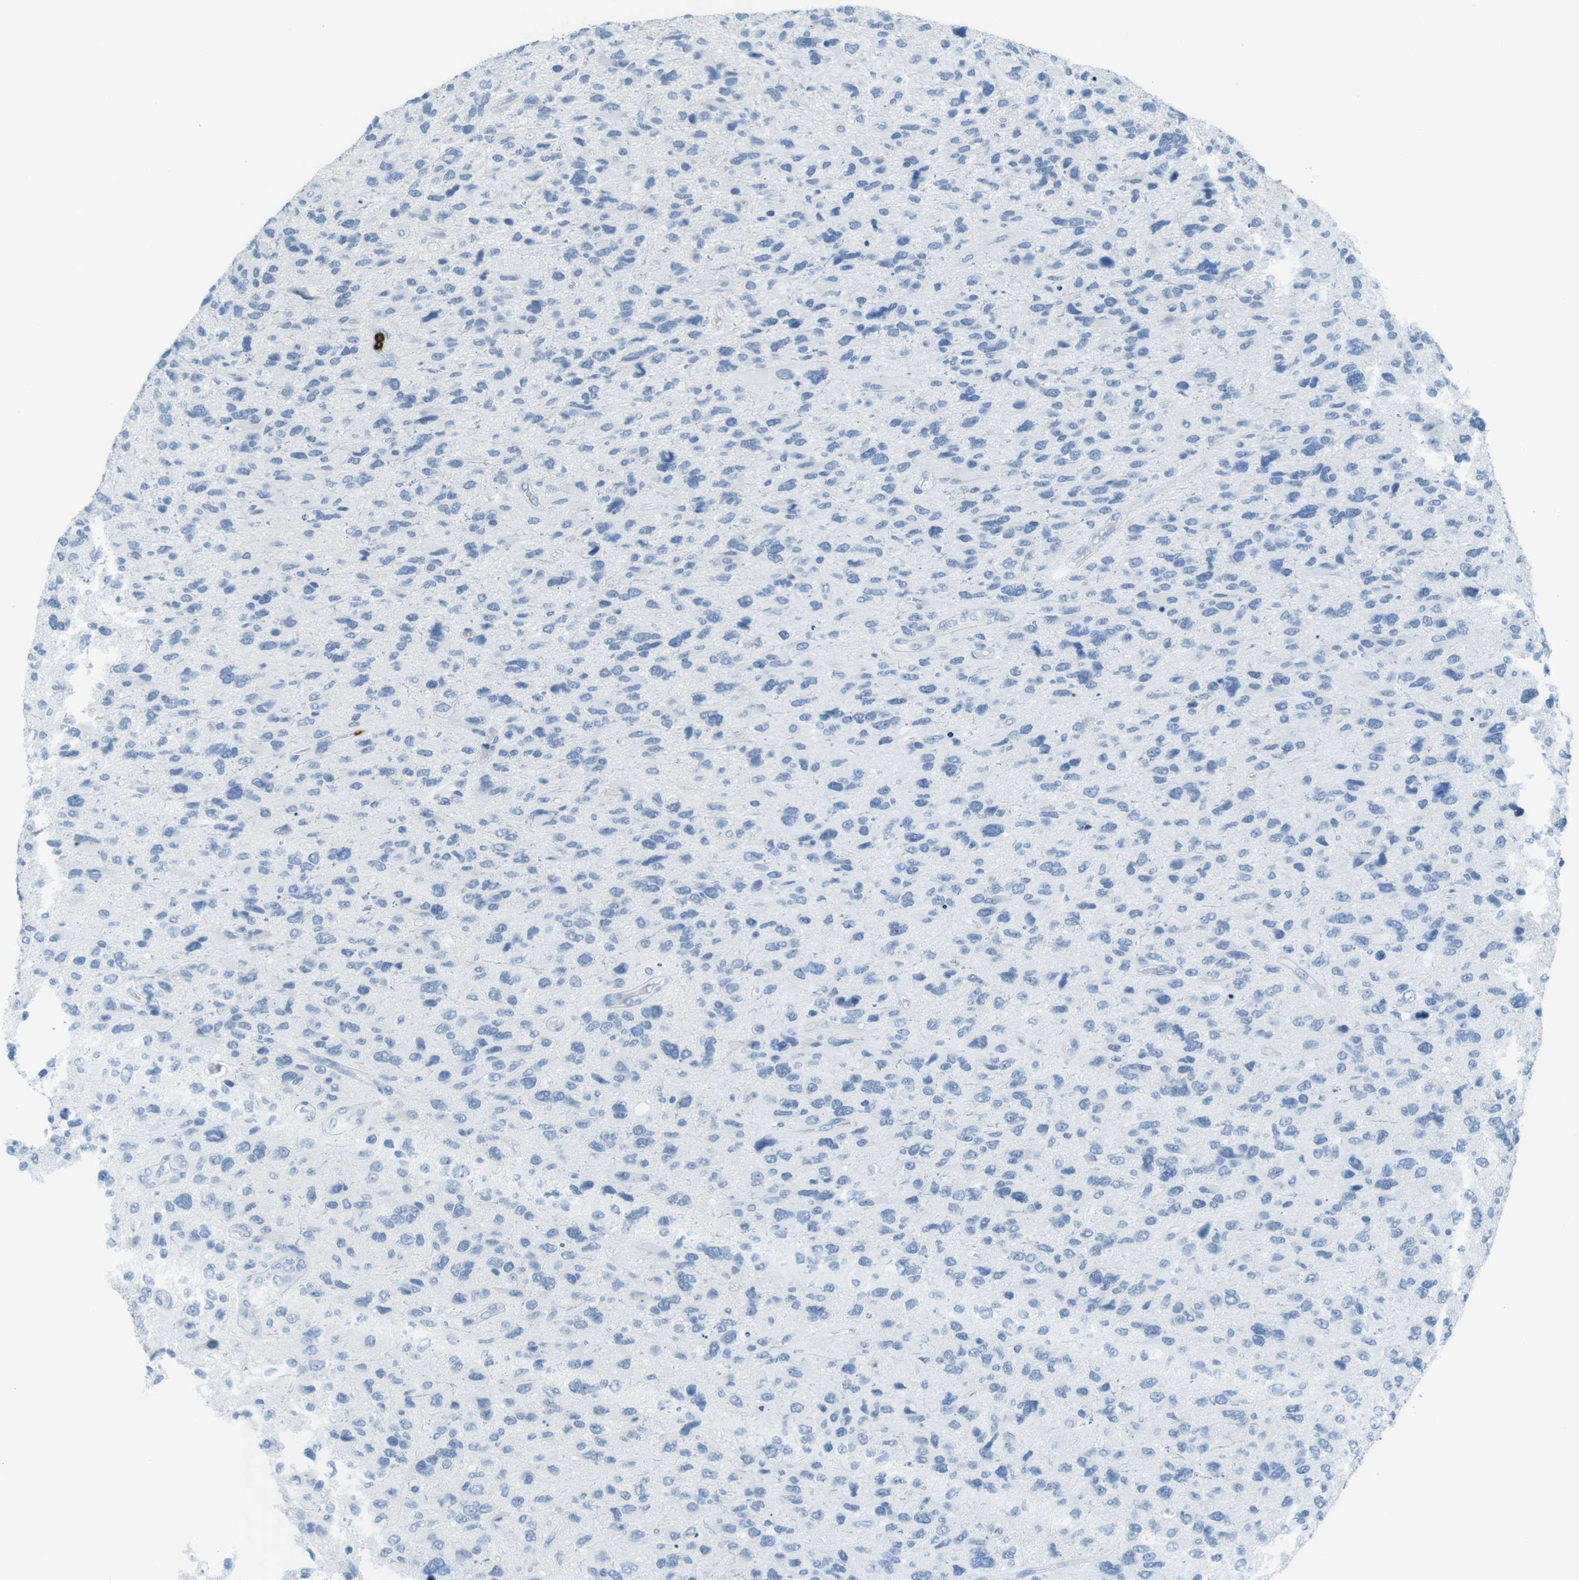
{"staining": {"intensity": "negative", "quantity": "none", "location": "none"}, "tissue": "glioma", "cell_type": "Tumor cells", "image_type": "cancer", "snomed": [{"axis": "morphology", "description": "Glioma, malignant, High grade"}, {"axis": "topography", "description": "Brain"}], "caption": "A high-resolution image shows IHC staining of glioma, which demonstrates no significant staining in tumor cells.", "gene": "MCEMP1", "patient": {"sex": "female", "age": 58}}